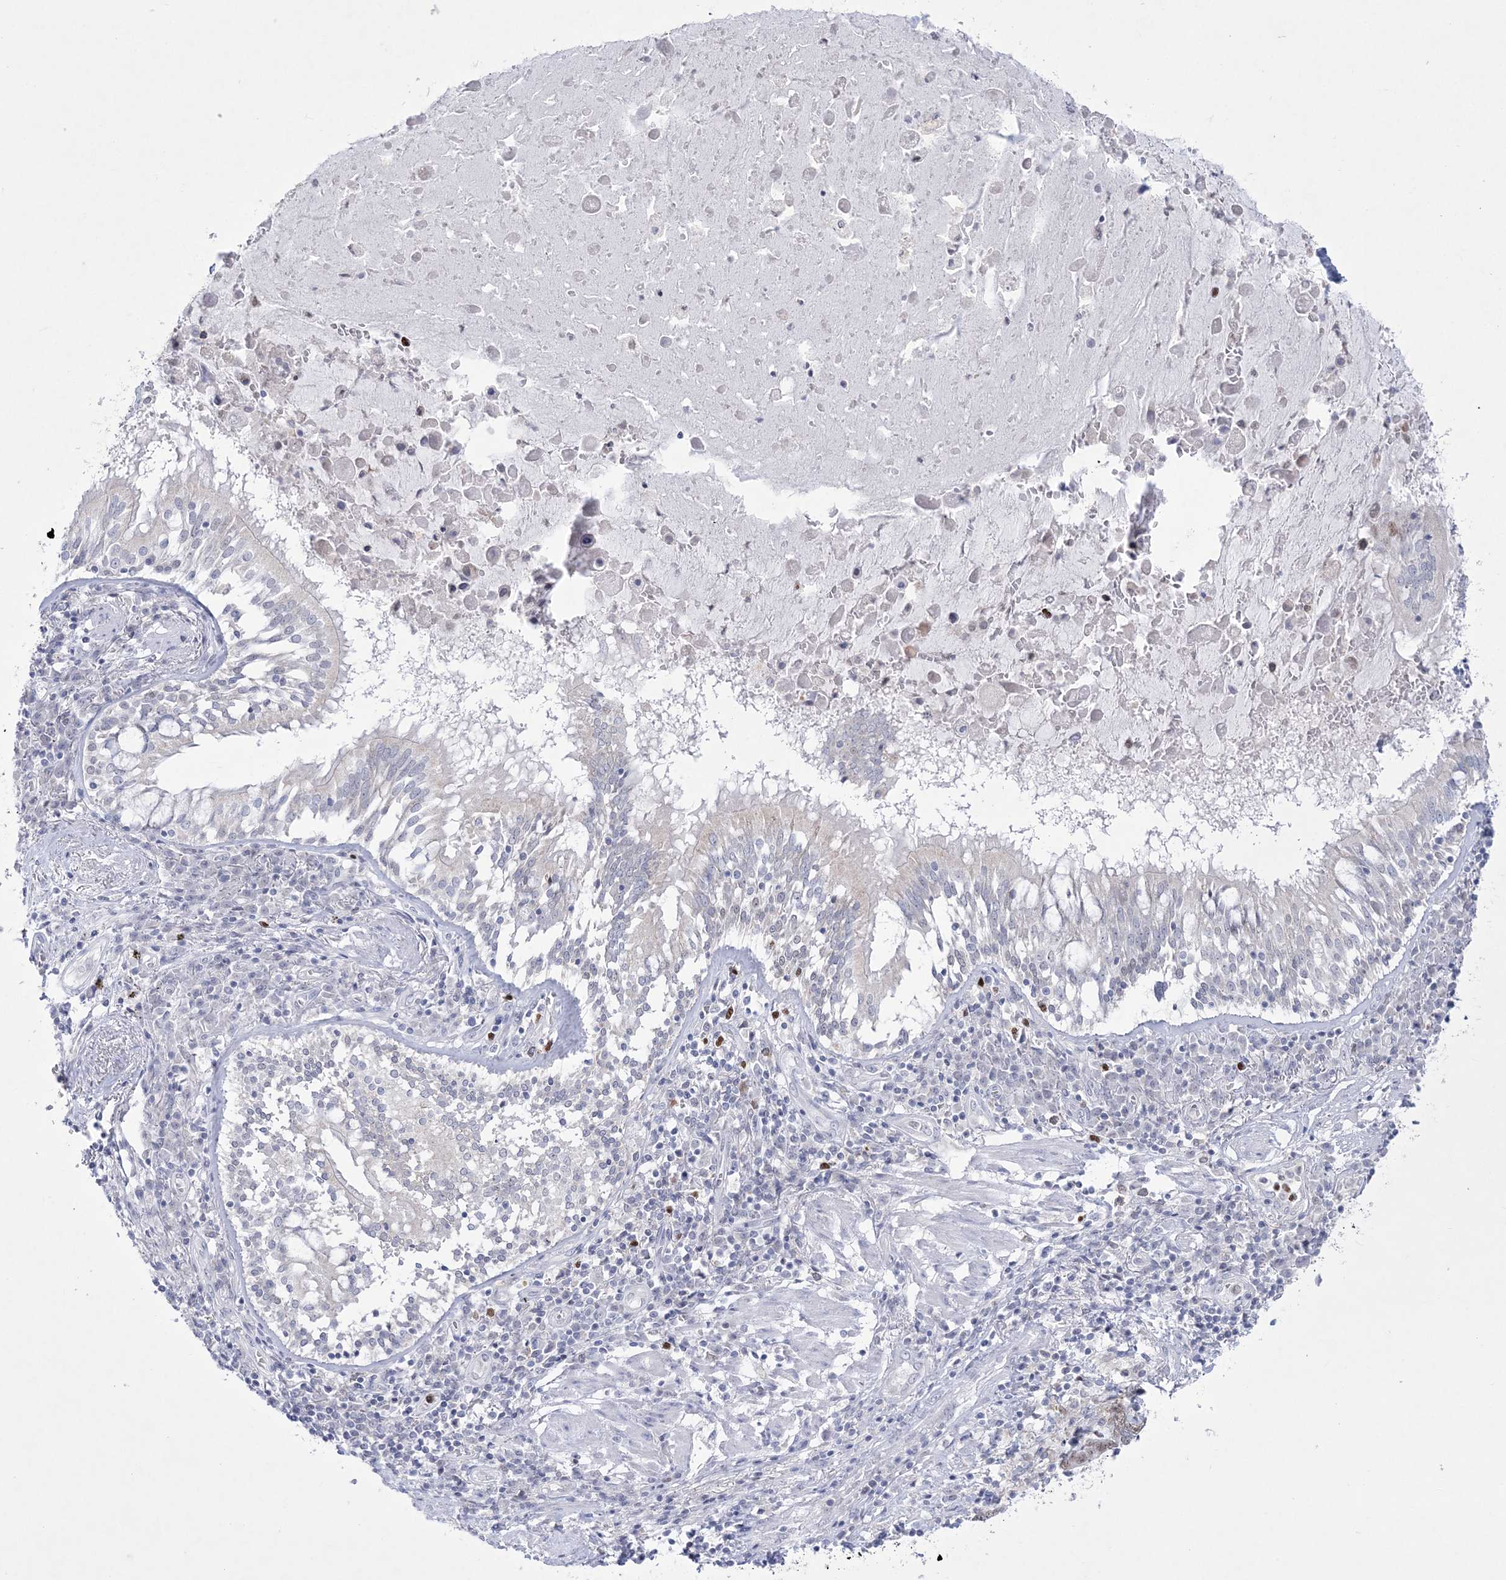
{"staining": {"intensity": "negative", "quantity": "none", "location": "none"}, "tissue": "lung cancer", "cell_type": "Tumor cells", "image_type": "cancer", "snomed": [{"axis": "morphology", "description": "Squamous cell carcinoma, NOS"}, {"axis": "topography", "description": "Lung"}], "caption": "There is no significant staining in tumor cells of lung squamous cell carcinoma. Nuclei are stained in blue.", "gene": "WDR27", "patient": {"sex": "male", "age": 65}}